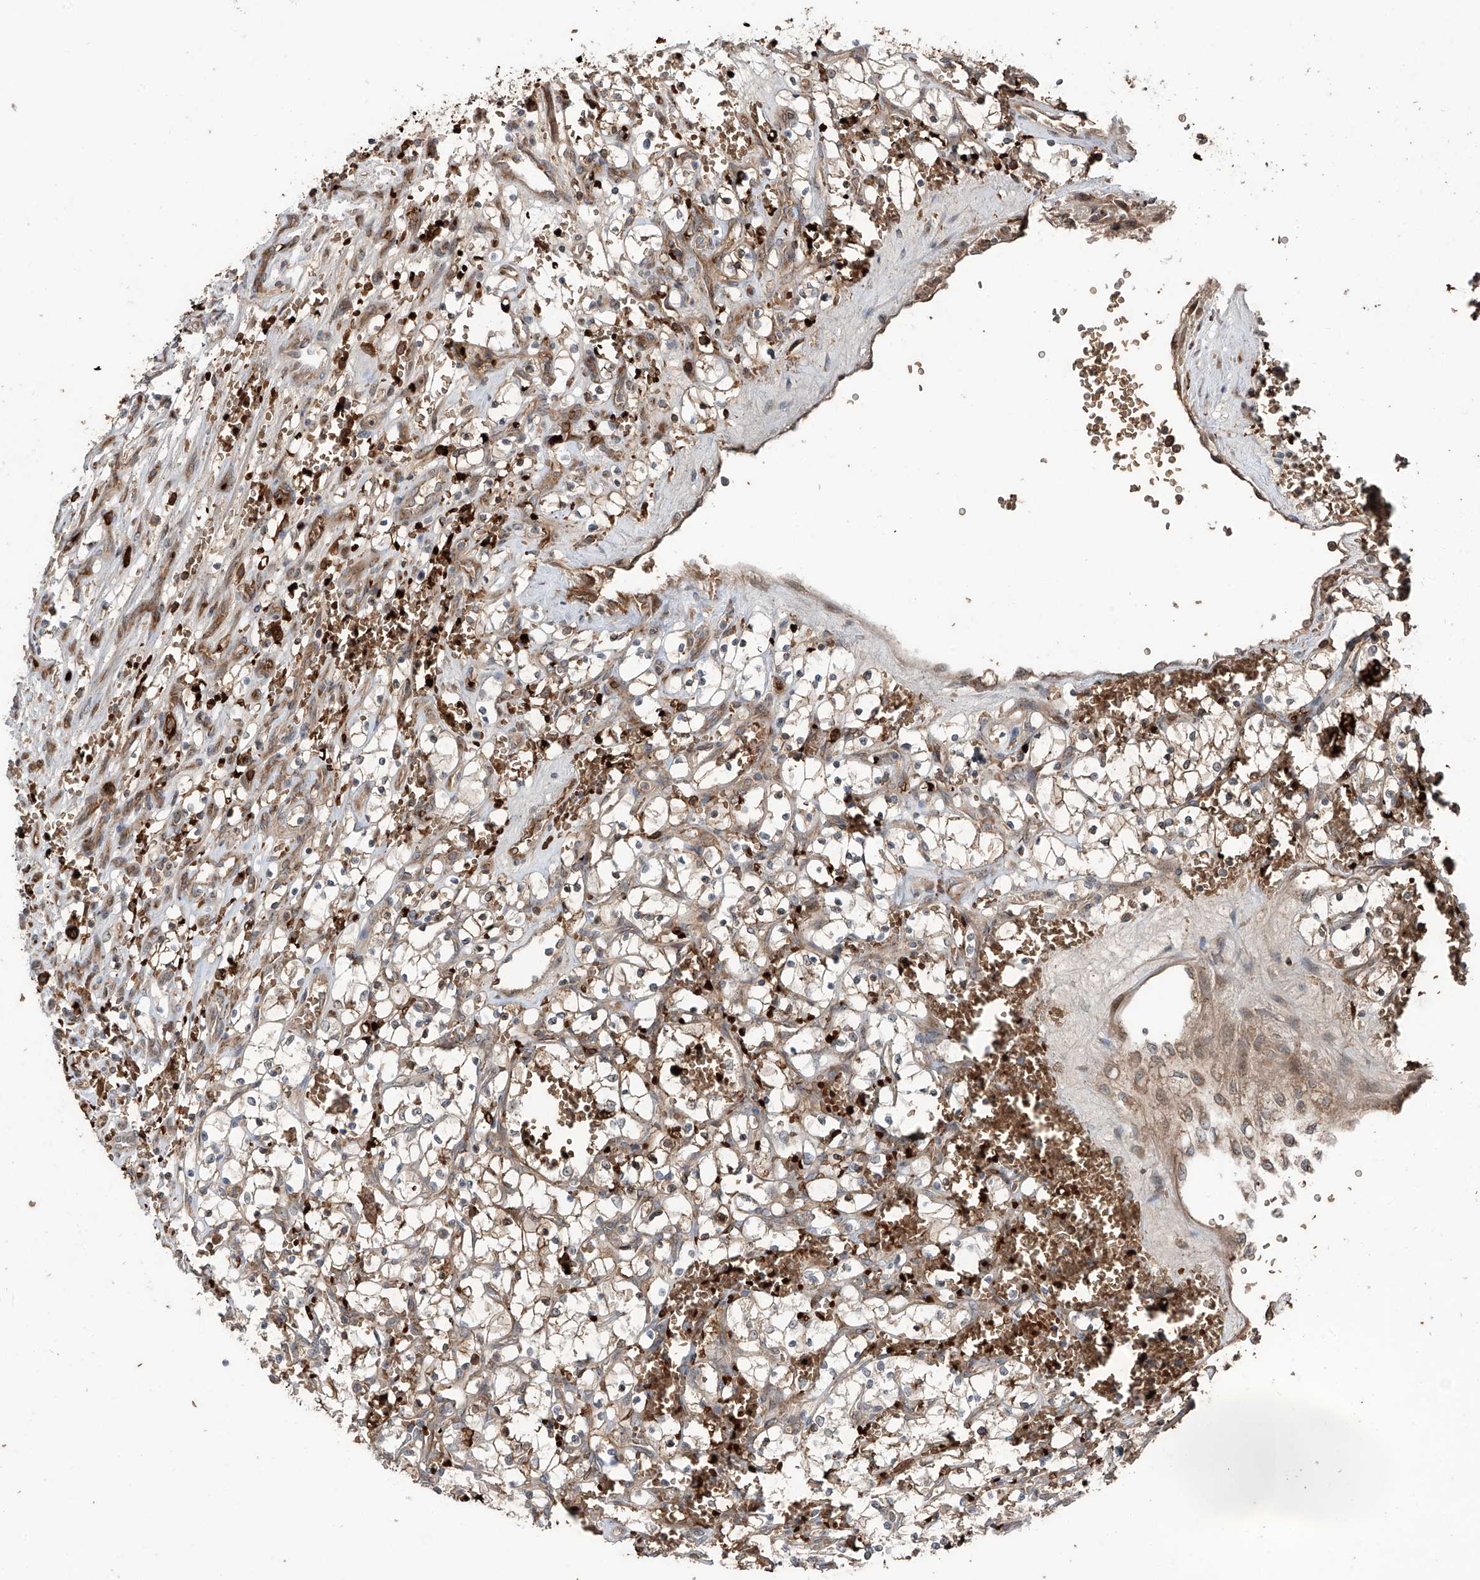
{"staining": {"intensity": "weak", "quantity": "25%-75%", "location": "cytoplasmic/membranous"}, "tissue": "renal cancer", "cell_type": "Tumor cells", "image_type": "cancer", "snomed": [{"axis": "morphology", "description": "Adenocarcinoma, NOS"}, {"axis": "topography", "description": "Kidney"}], "caption": "Weak cytoplasmic/membranous positivity for a protein is seen in about 25%-75% of tumor cells of adenocarcinoma (renal) using immunohistochemistry (IHC).", "gene": "ZDHHC9", "patient": {"sex": "female", "age": 69}}